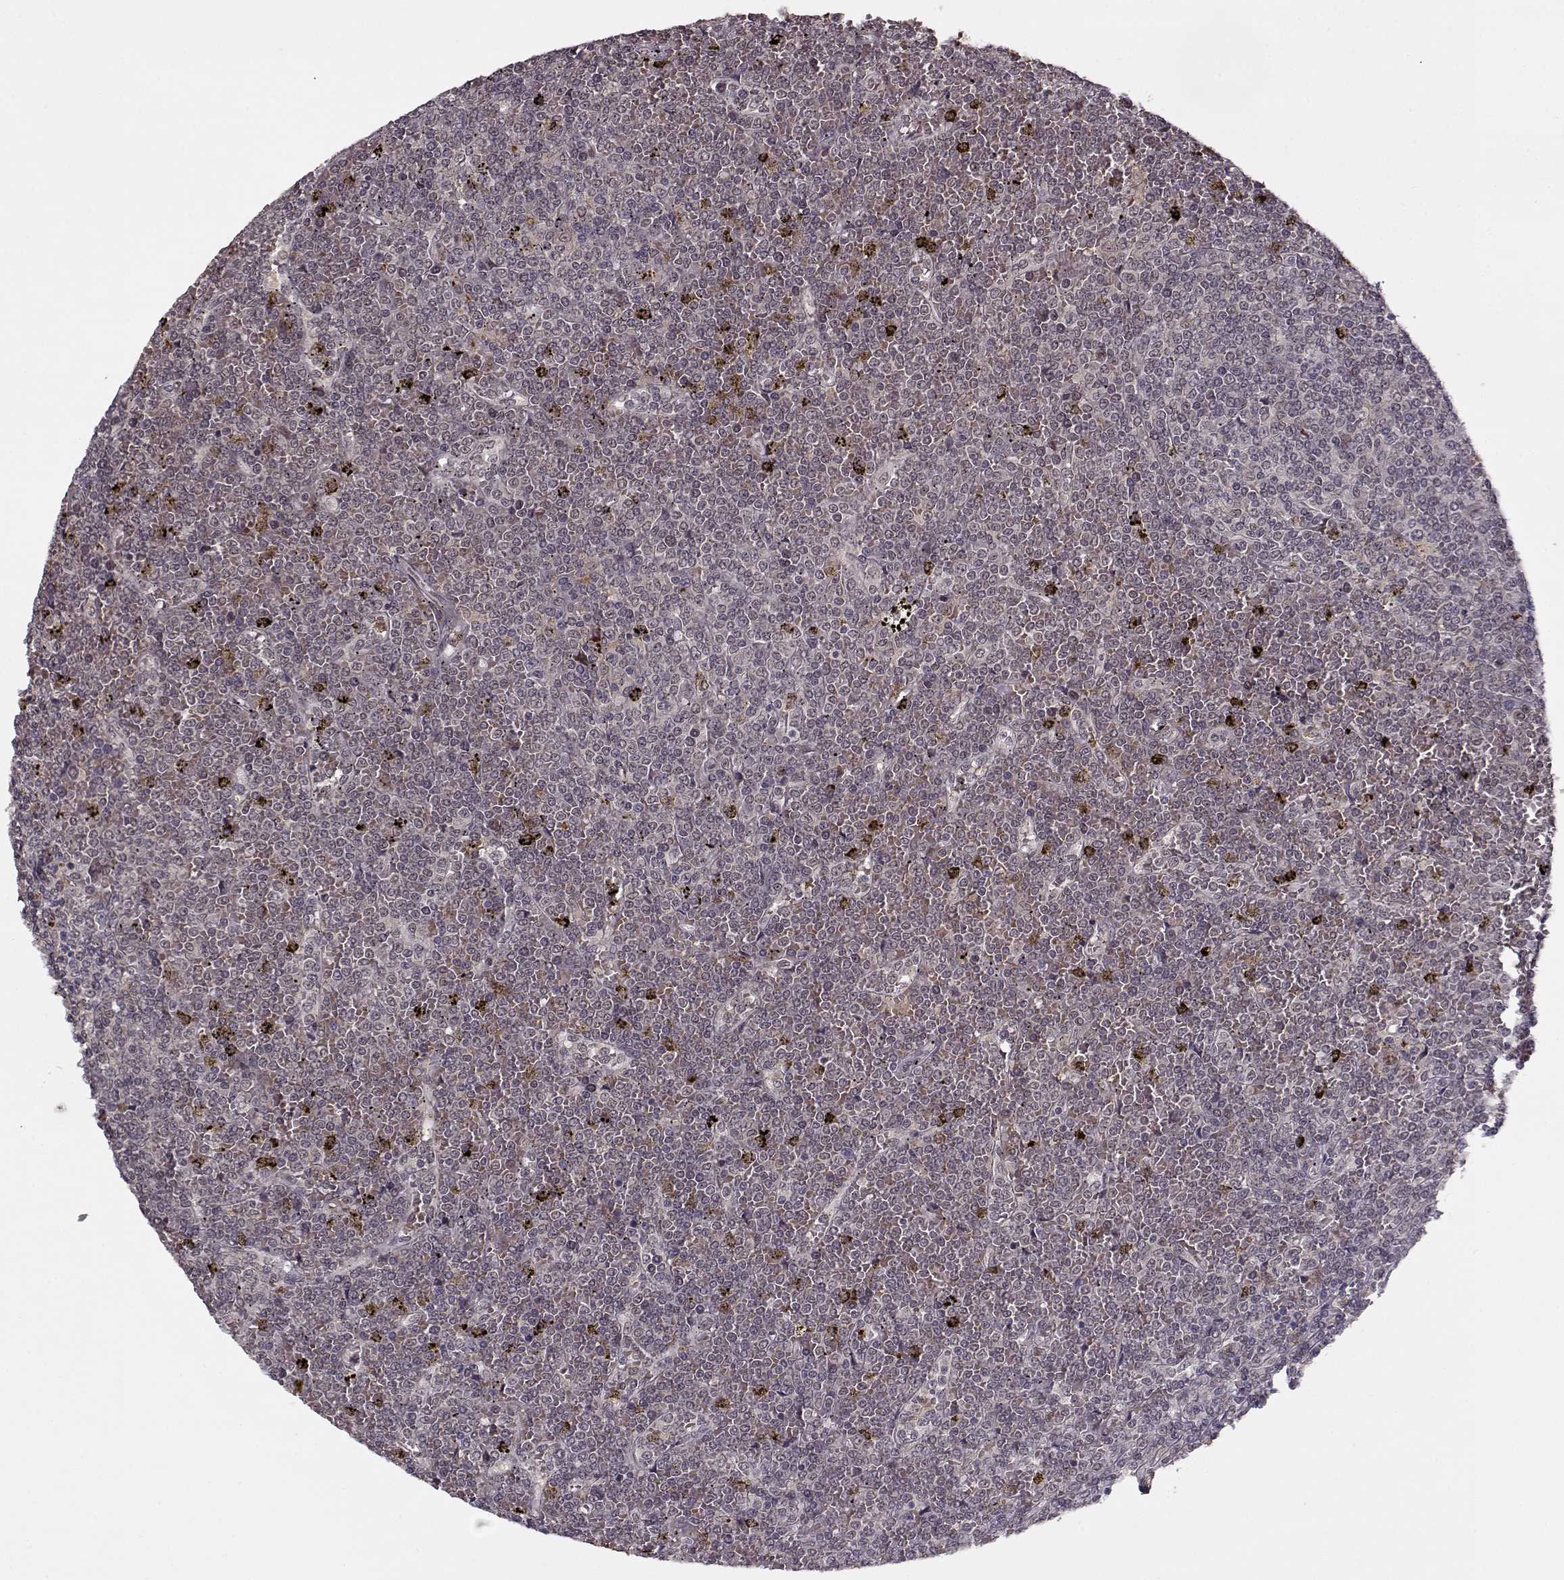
{"staining": {"intensity": "negative", "quantity": "none", "location": "none"}, "tissue": "lymphoma", "cell_type": "Tumor cells", "image_type": "cancer", "snomed": [{"axis": "morphology", "description": "Malignant lymphoma, non-Hodgkin's type, Low grade"}, {"axis": "topography", "description": "Spleen"}], "caption": "Lymphoma stained for a protein using immunohistochemistry (IHC) reveals no staining tumor cells.", "gene": "DENND4B", "patient": {"sex": "female", "age": 19}}